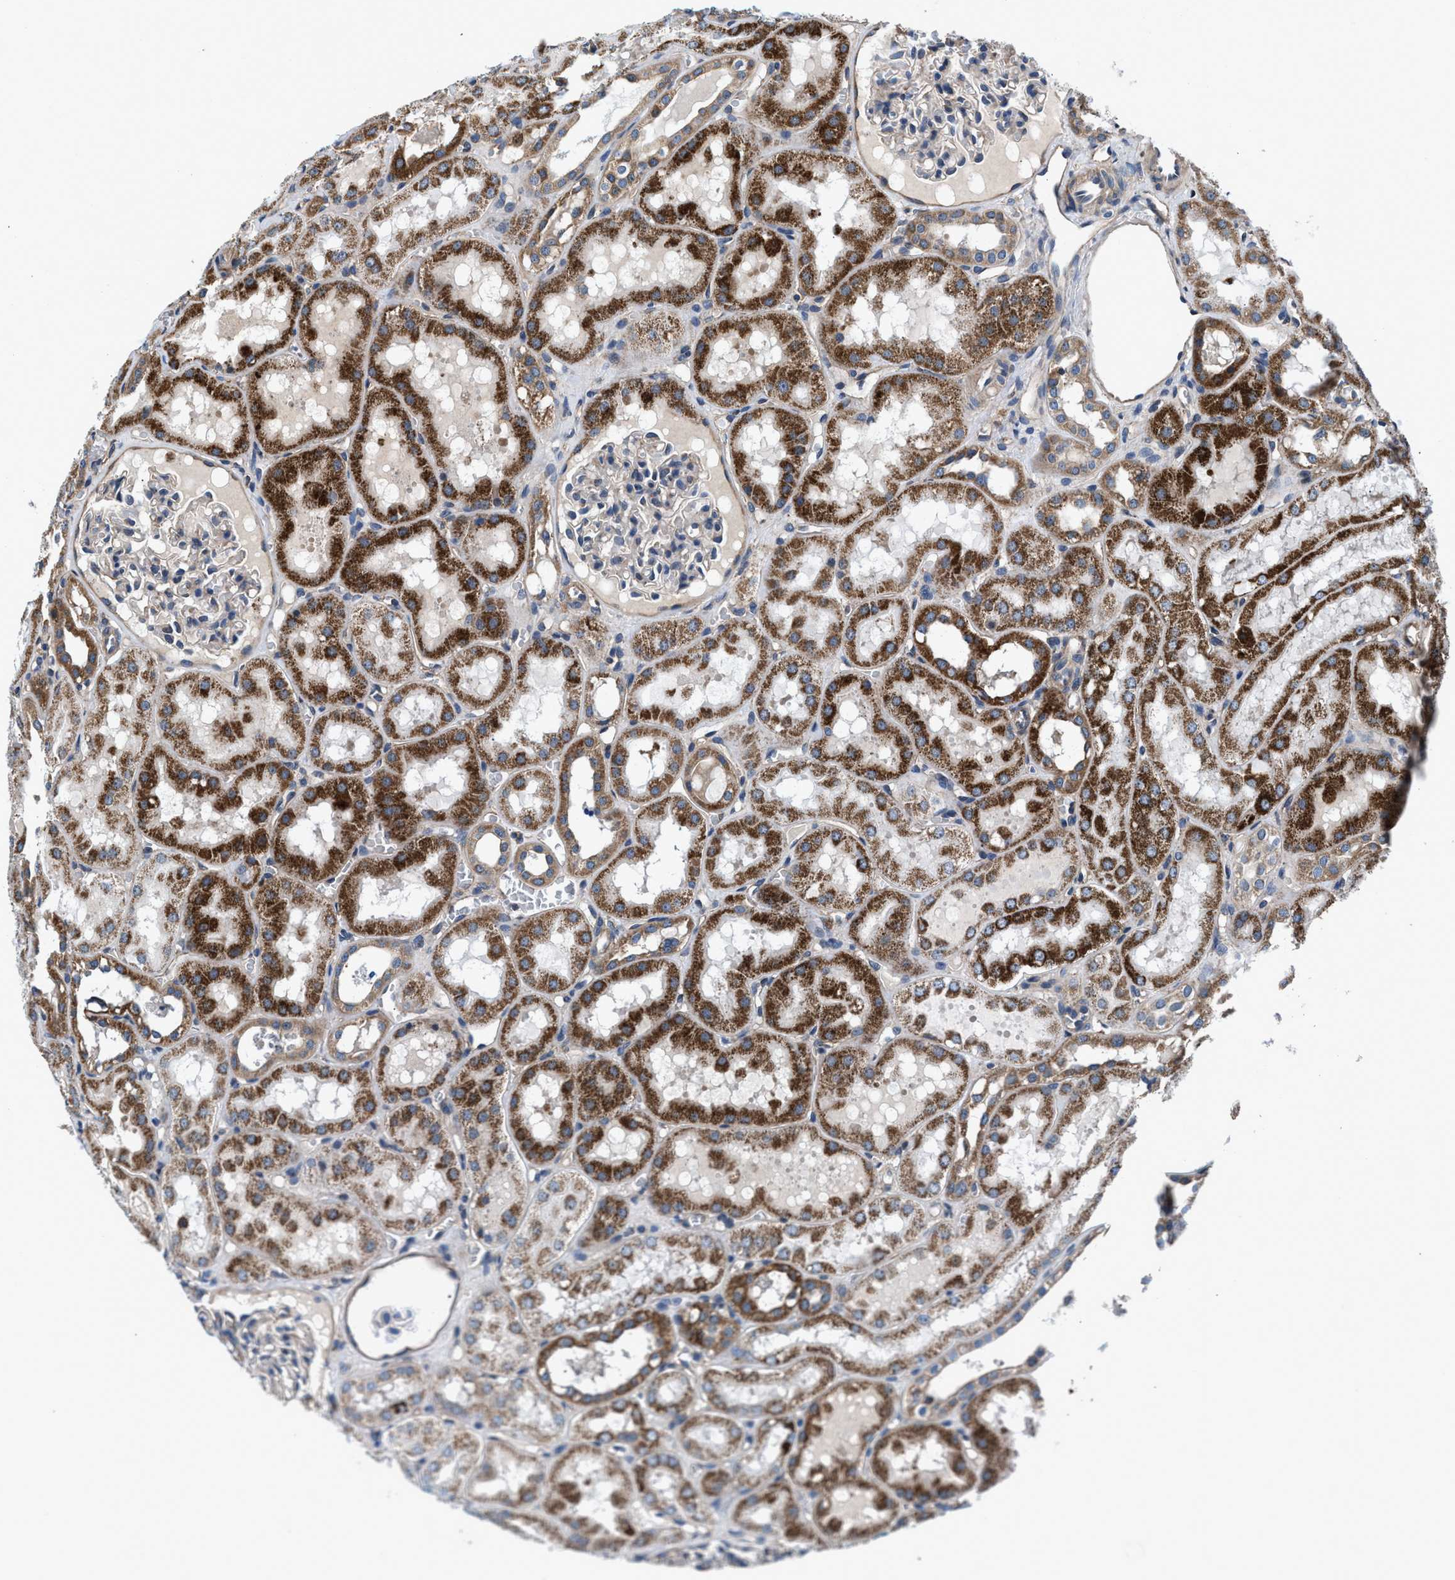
{"staining": {"intensity": "moderate", "quantity": "<25%", "location": "cytoplasmic/membranous"}, "tissue": "kidney", "cell_type": "Cells in glomeruli", "image_type": "normal", "snomed": [{"axis": "morphology", "description": "Normal tissue, NOS"}, {"axis": "topography", "description": "Kidney"}, {"axis": "topography", "description": "Urinary bladder"}], "caption": "Brown immunohistochemical staining in normal human kidney shows moderate cytoplasmic/membranous staining in approximately <25% of cells in glomeruli. The protein is stained brown, and the nuclei are stained in blue (DAB (3,3'-diaminobenzidine) IHC with brightfield microscopy, high magnification).", "gene": "NKTR", "patient": {"sex": "male", "age": 16}}